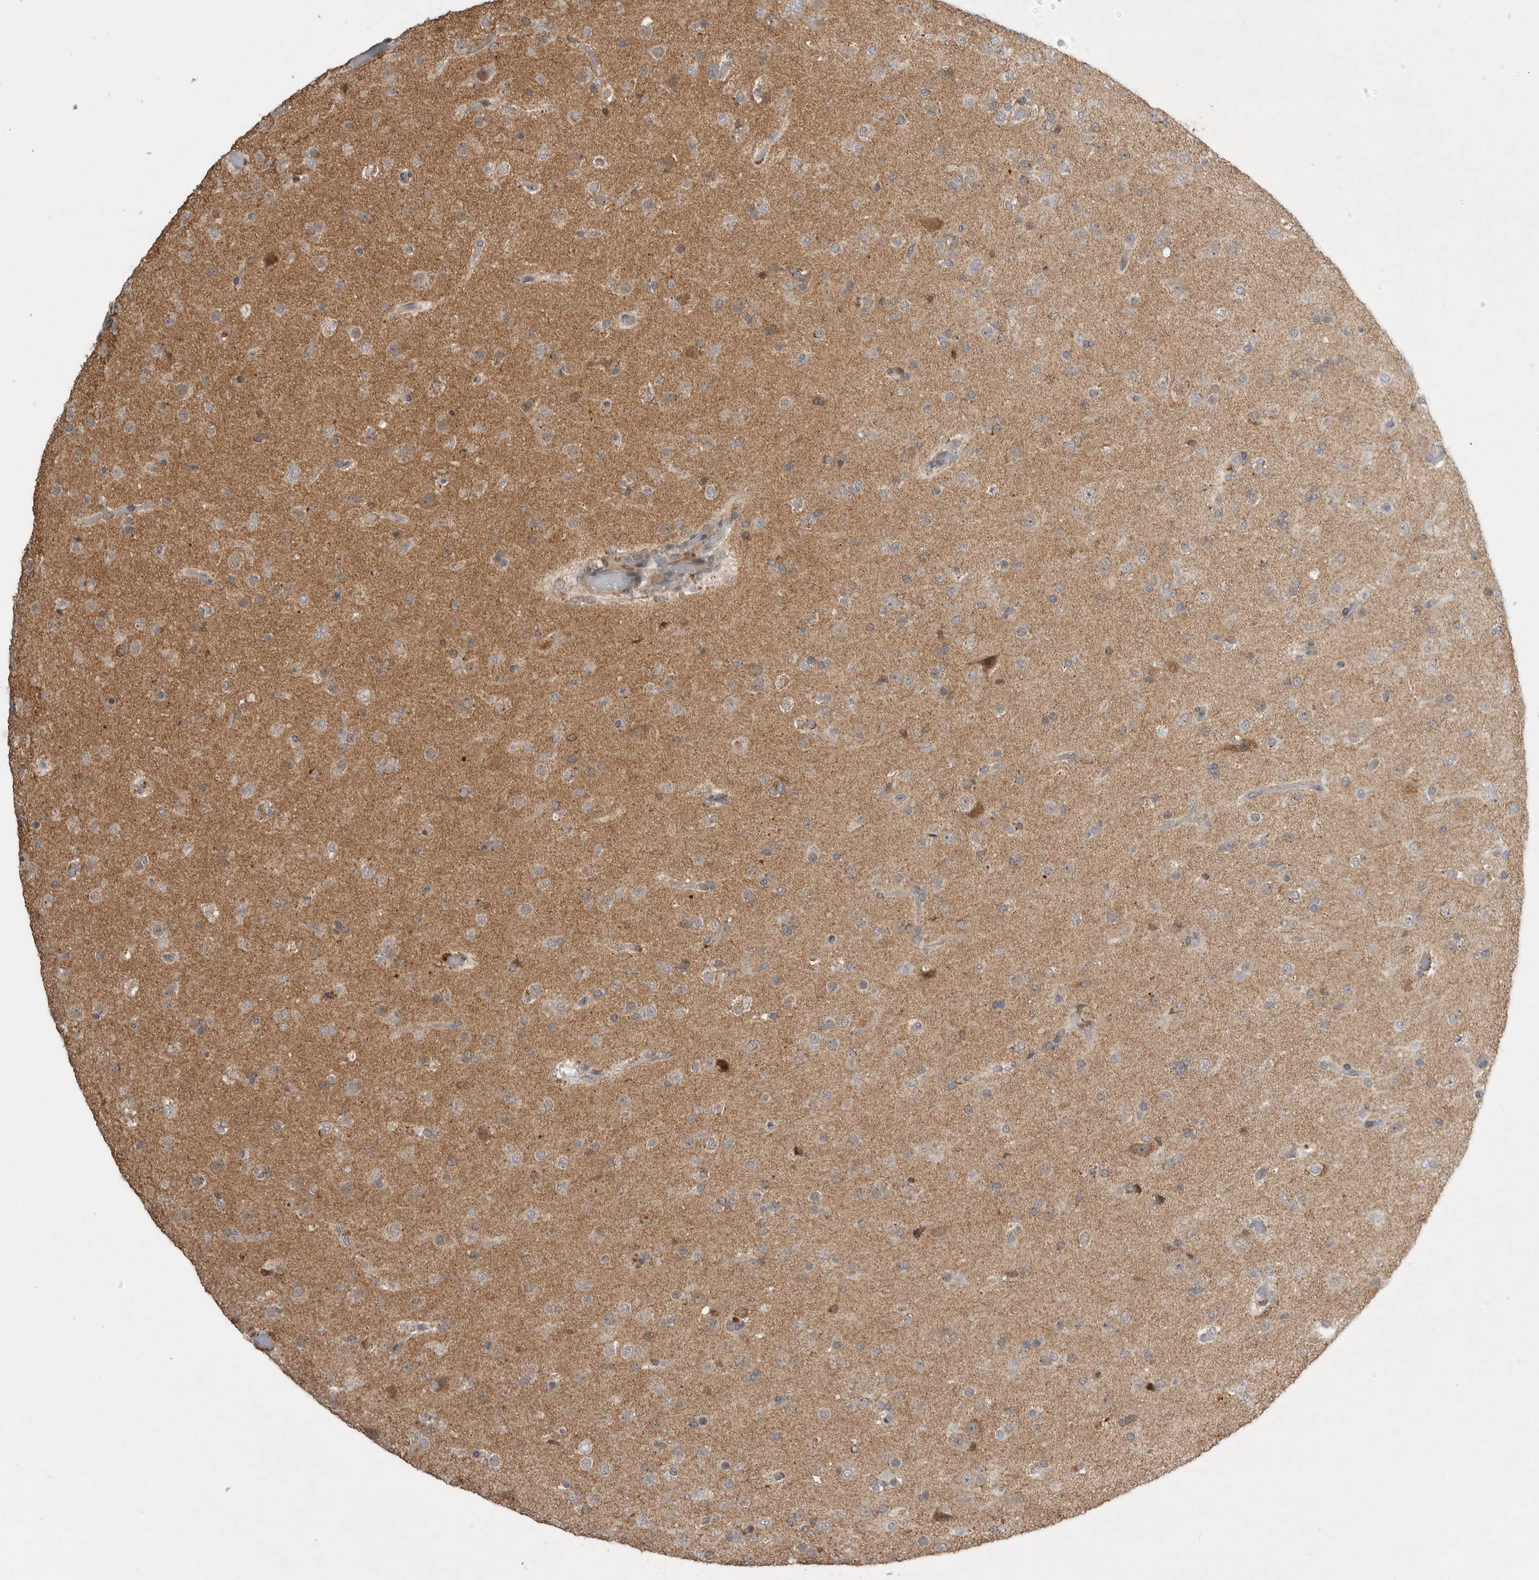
{"staining": {"intensity": "weak", "quantity": "<25%", "location": "cytoplasmic/membranous"}, "tissue": "glioma", "cell_type": "Tumor cells", "image_type": "cancer", "snomed": [{"axis": "morphology", "description": "Glioma, malignant, Low grade"}, {"axis": "topography", "description": "Brain"}], "caption": "High magnification brightfield microscopy of malignant low-grade glioma stained with DAB (3,3'-diaminobenzidine) (brown) and counterstained with hematoxylin (blue): tumor cells show no significant expression.", "gene": "KCNIP1", "patient": {"sex": "male", "age": 65}}